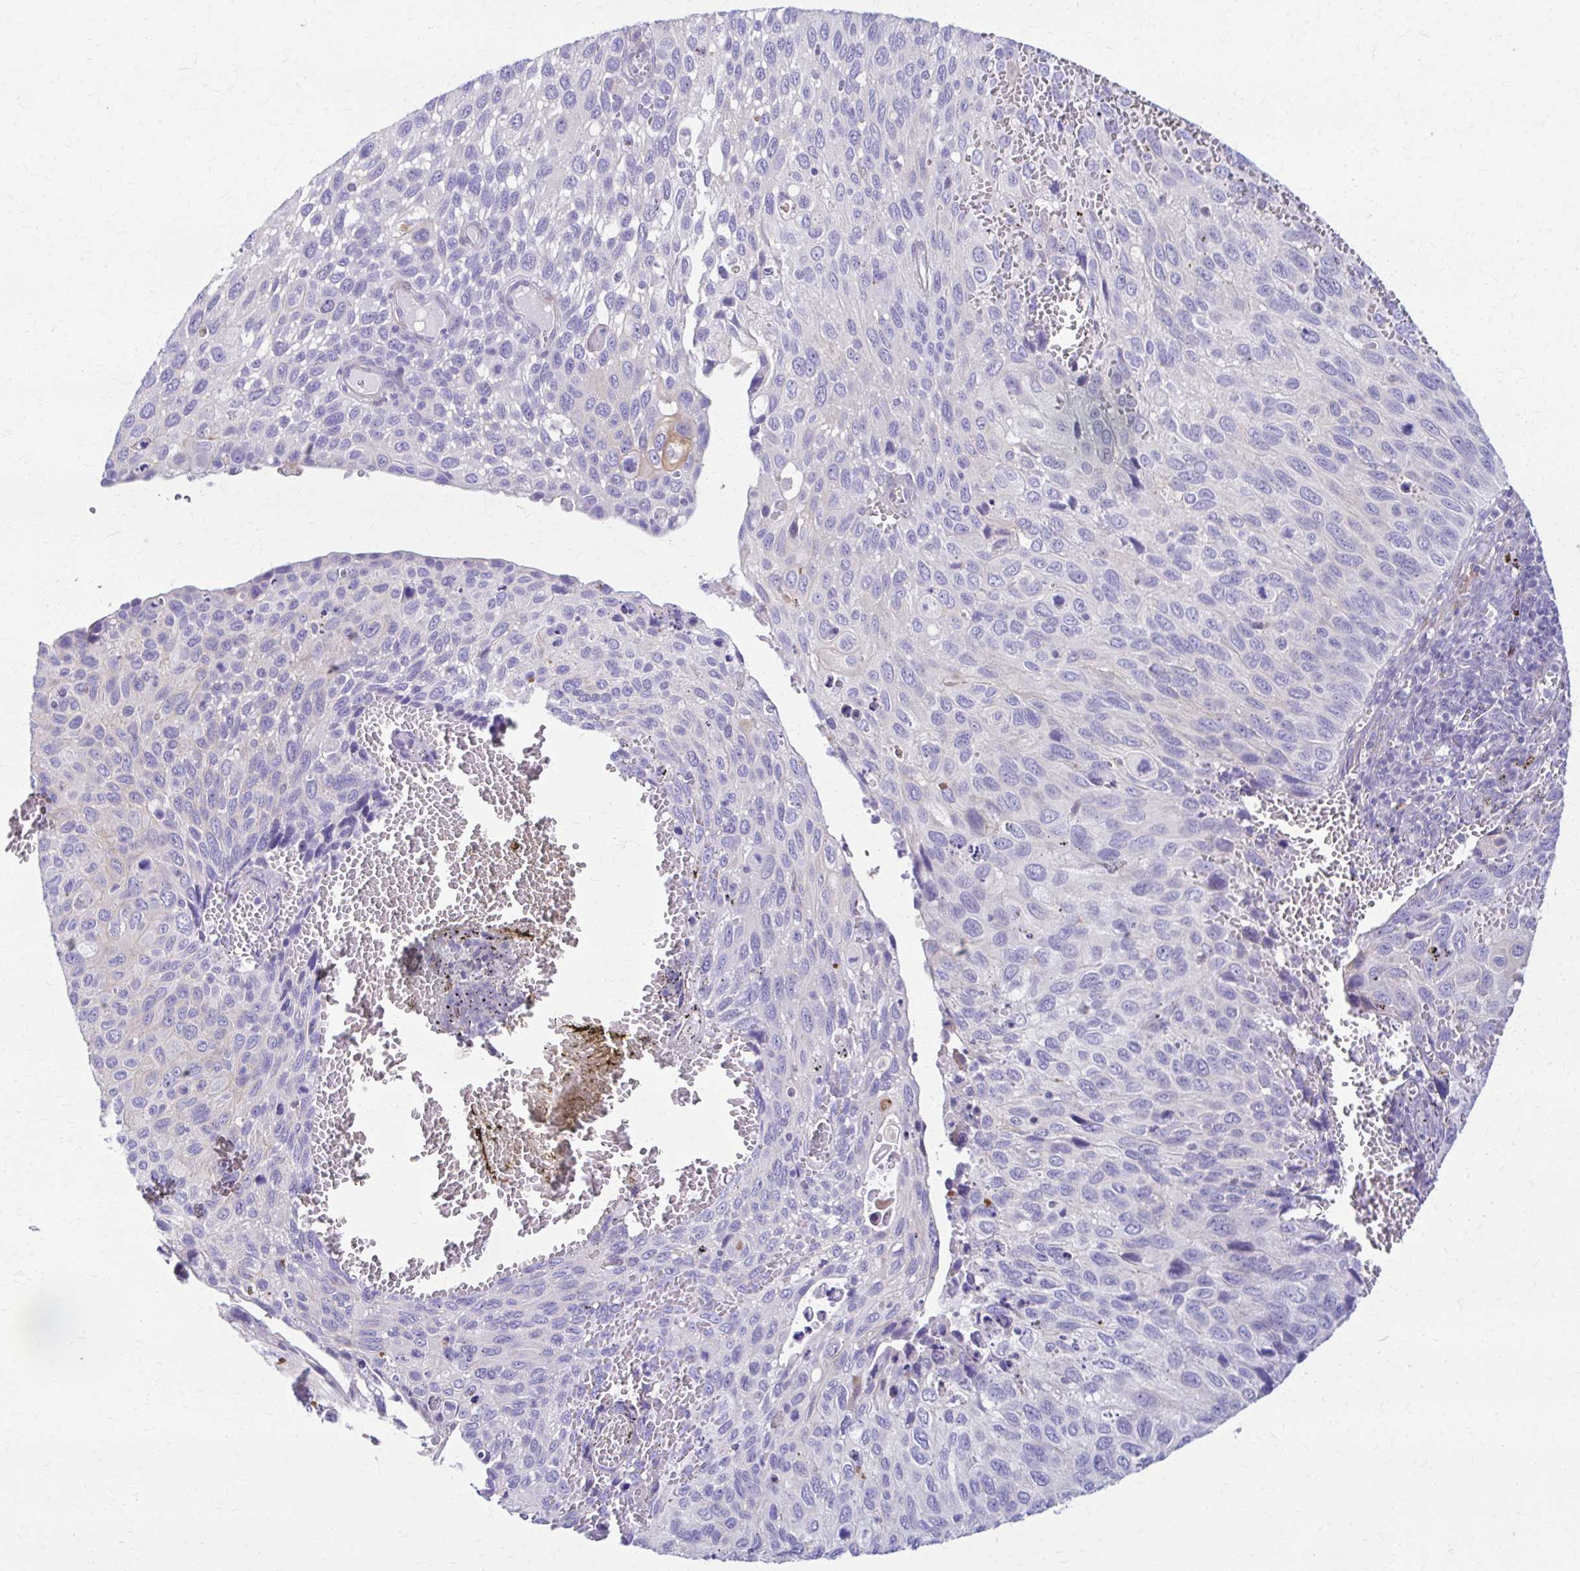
{"staining": {"intensity": "negative", "quantity": "none", "location": "none"}, "tissue": "cervical cancer", "cell_type": "Tumor cells", "image_type": "cancer", "snomed": [{"axis": "morphology", "description": "Squamous cell carcinoma, NOS"}, {"axis": "topography", "description": "Cervix"}], "caption": "Immunohistochemical staining of cervical cancer (squamous cell carcinoma) exhibits no significant staining in tumor cells.", "gene": "DSP", "patient": {"sex": "female", "age": 70}}